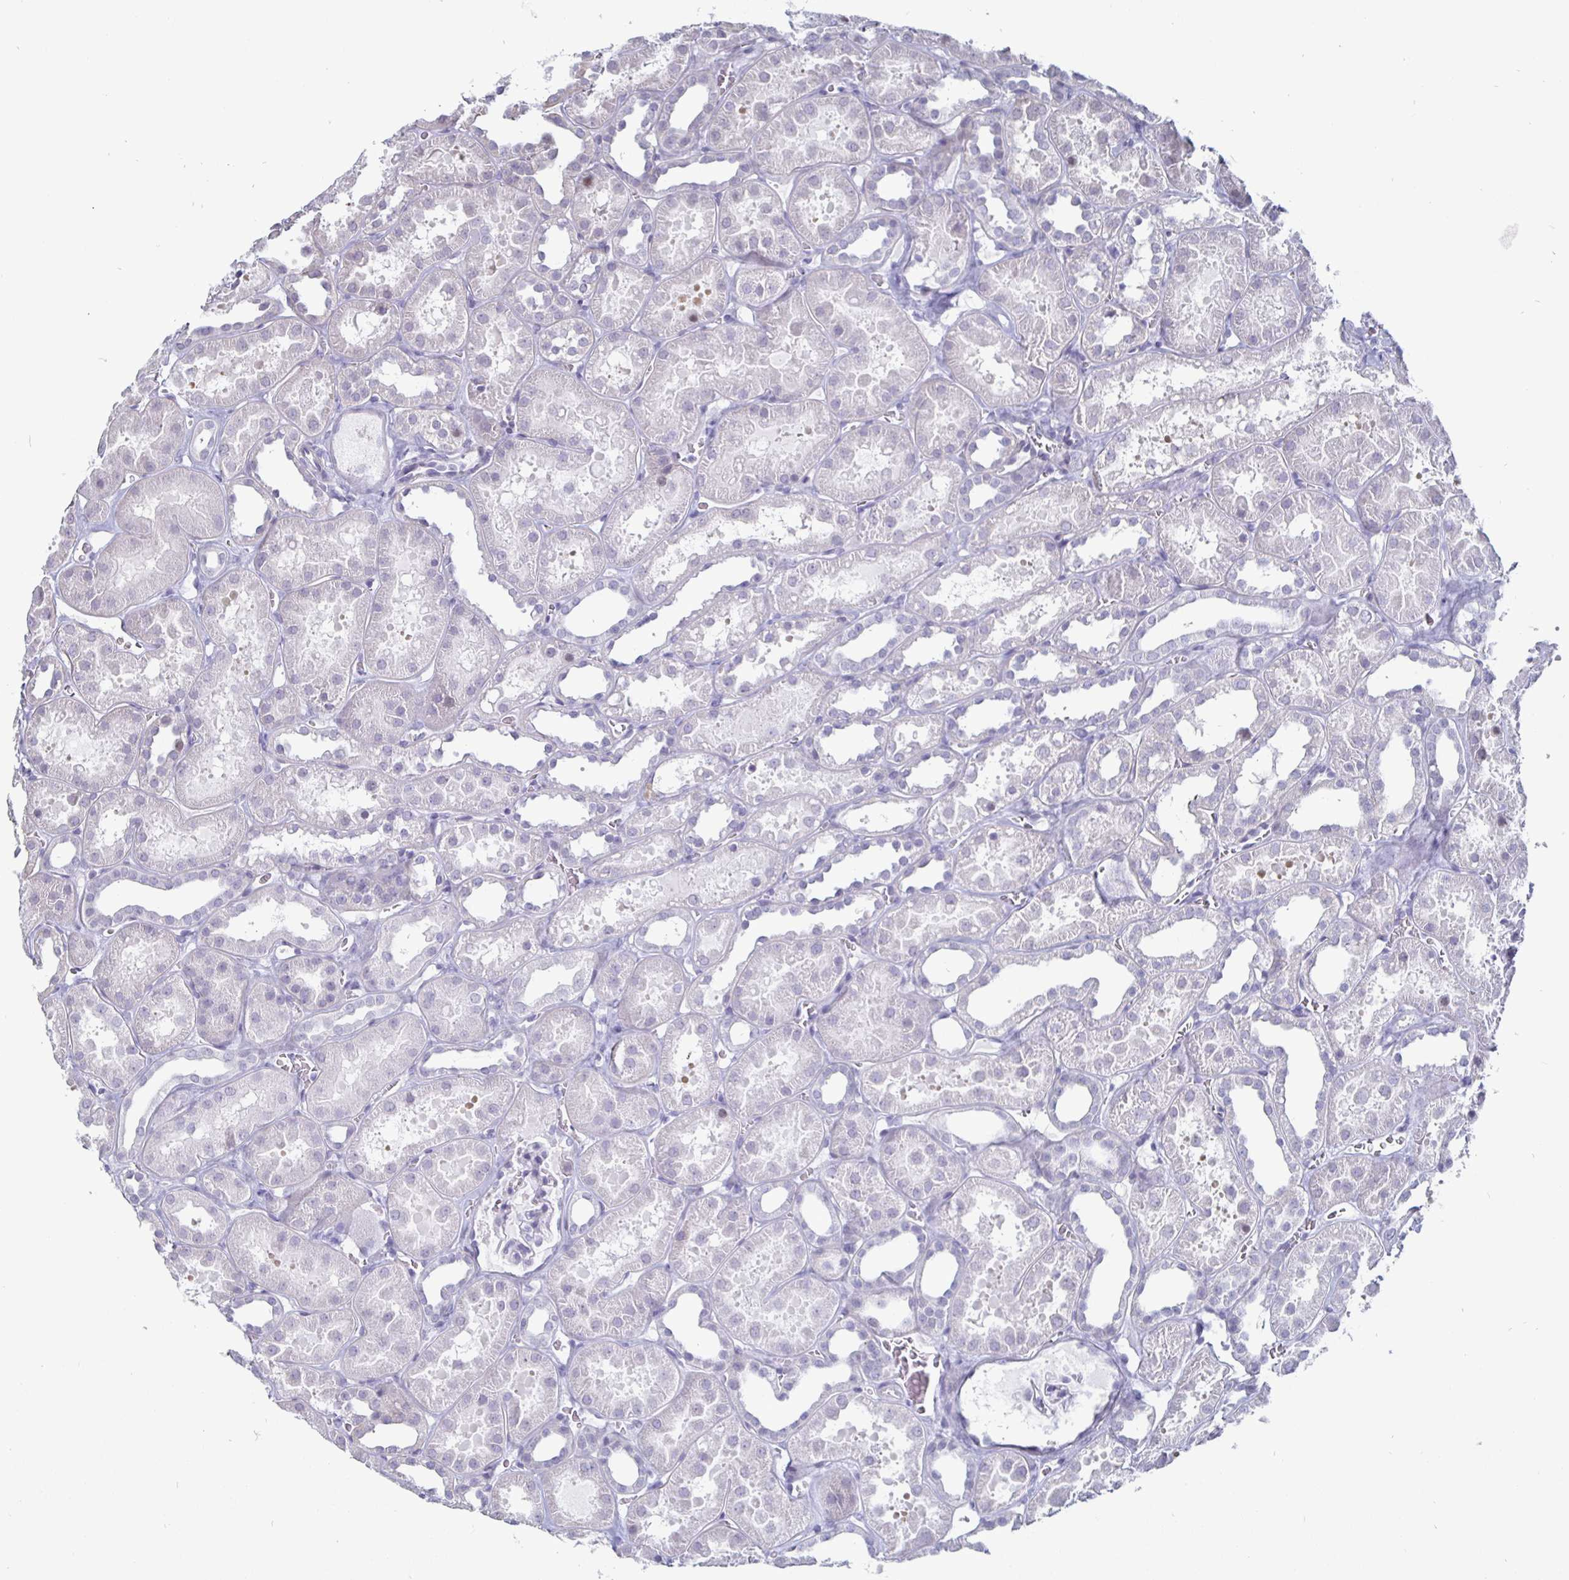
{"staining": {"intensity": "negative", "quantity": "none", "location": "none"}, "tissue": "kidney", "cell_type": "Cells in glomeruli", "image_type": "normal", "snomed": [{"axis": "morphology", "description": "Normal tissue, NOS"}, {"axis": "topography", "description": "Kidney"}], "caption": "Micrograph shows no significant protein expression in cells in glomeruli of unremarkable kidney.", "gene": "OOSP2", "patient": {"sex": "female", "age": 41}}